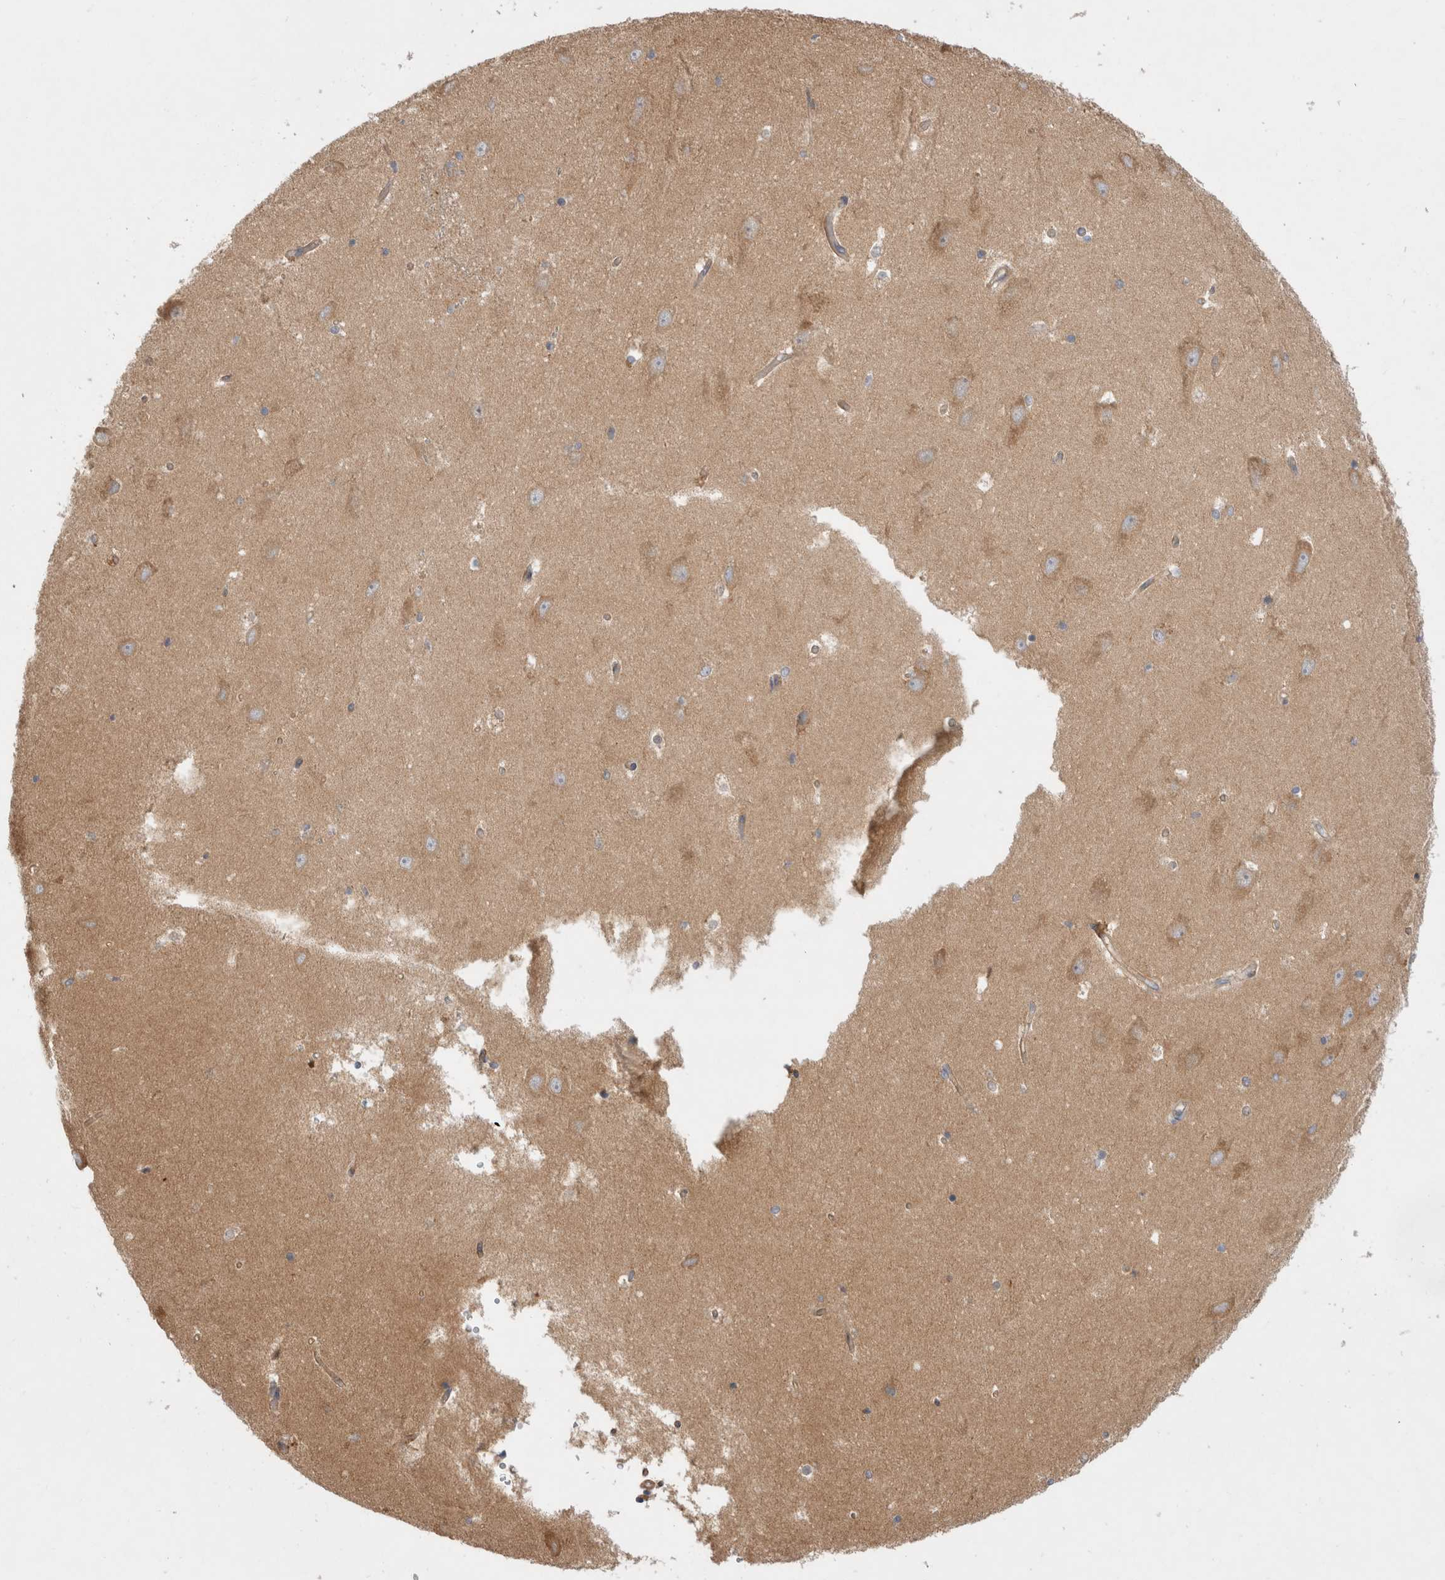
{"staining": {"intensity": "weak", "quantity": "25%-75%", "location": "cytoplasmic/membranous"}, "tissue": "hippocampus", "cell_type": "Glial cells", "image_type": "normal", "snomed": [{"axis": "morphology", "description": "Normal tissue, NOS"}, {"axis": "topography", "description": "Hippocampus"}], "caption": "Protein analysis of unremarkable hippocampus displays weak cytoplasmic/membranous positivity in about 25%-75% of glial cells. (DAB (3,3'-diaminobenzidine) IHC with brightfield microscopy, high magnification).", "gene": "PDCD10", "patient": {"sex": "male", "age": 45}}